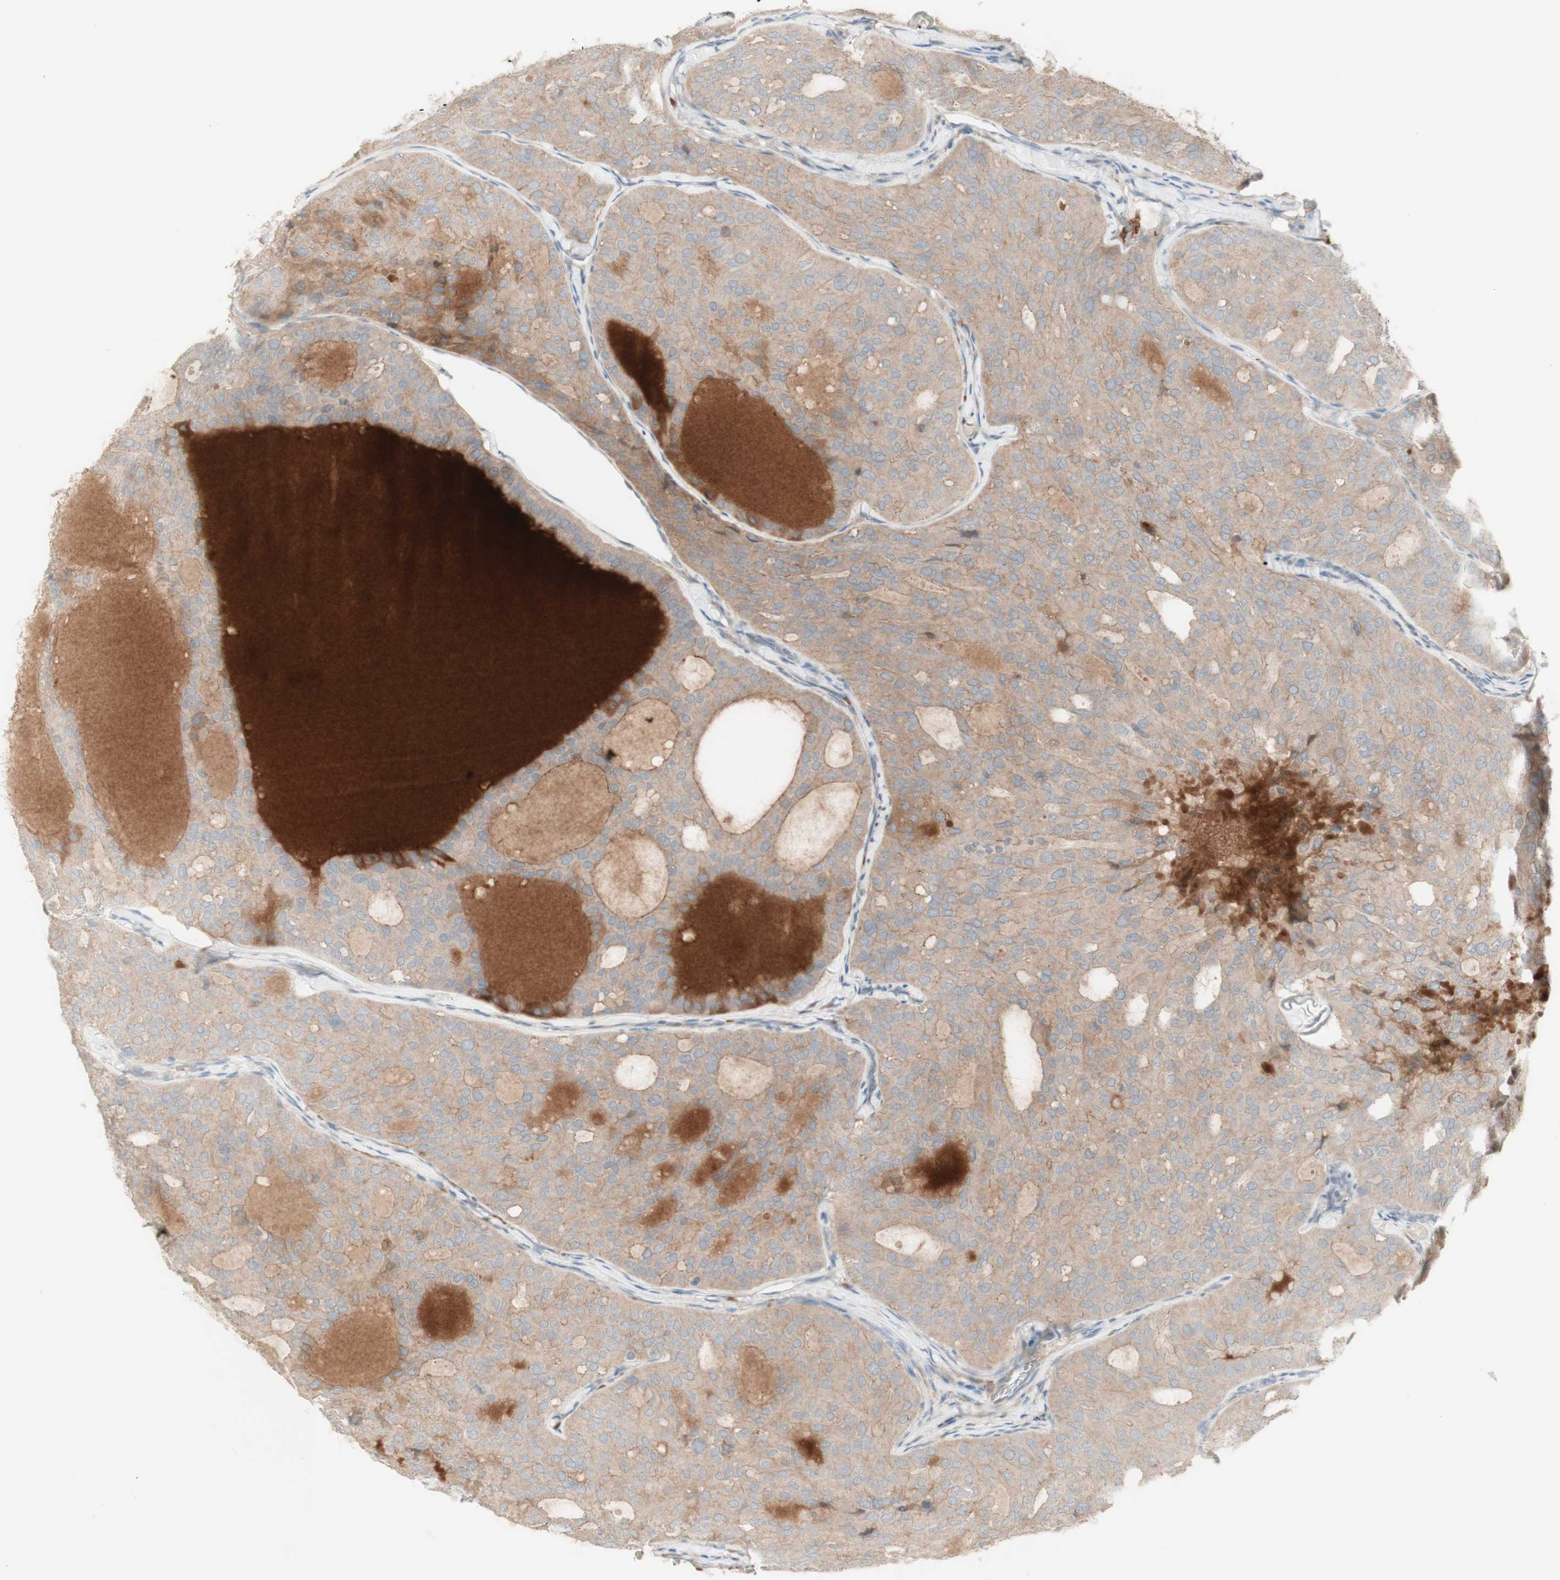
{"staining": {"intensity": "weak", "quantity": ">75%", "location": "cytoplasmic/membranous"}, "tissue": "thyroid cancer", "cell_type": "Tumor cells", "image_type": "cancer", "snomed": [{"axis": "morphology", "description": "Follicular adenoma carcinoma, NOS"}, {"axis": "topography", "description": "Thyroid gland"}], "caption": "There is low levels of weak cytoplasmic/membranous positivity in tumor cells of thyroid cancer (follicular adenoma carcinoma), as demonstrated by immunohistochemical staining (brown color).", "gene": "PTGER4", "patient": {"sex": "male", "age": 75}}